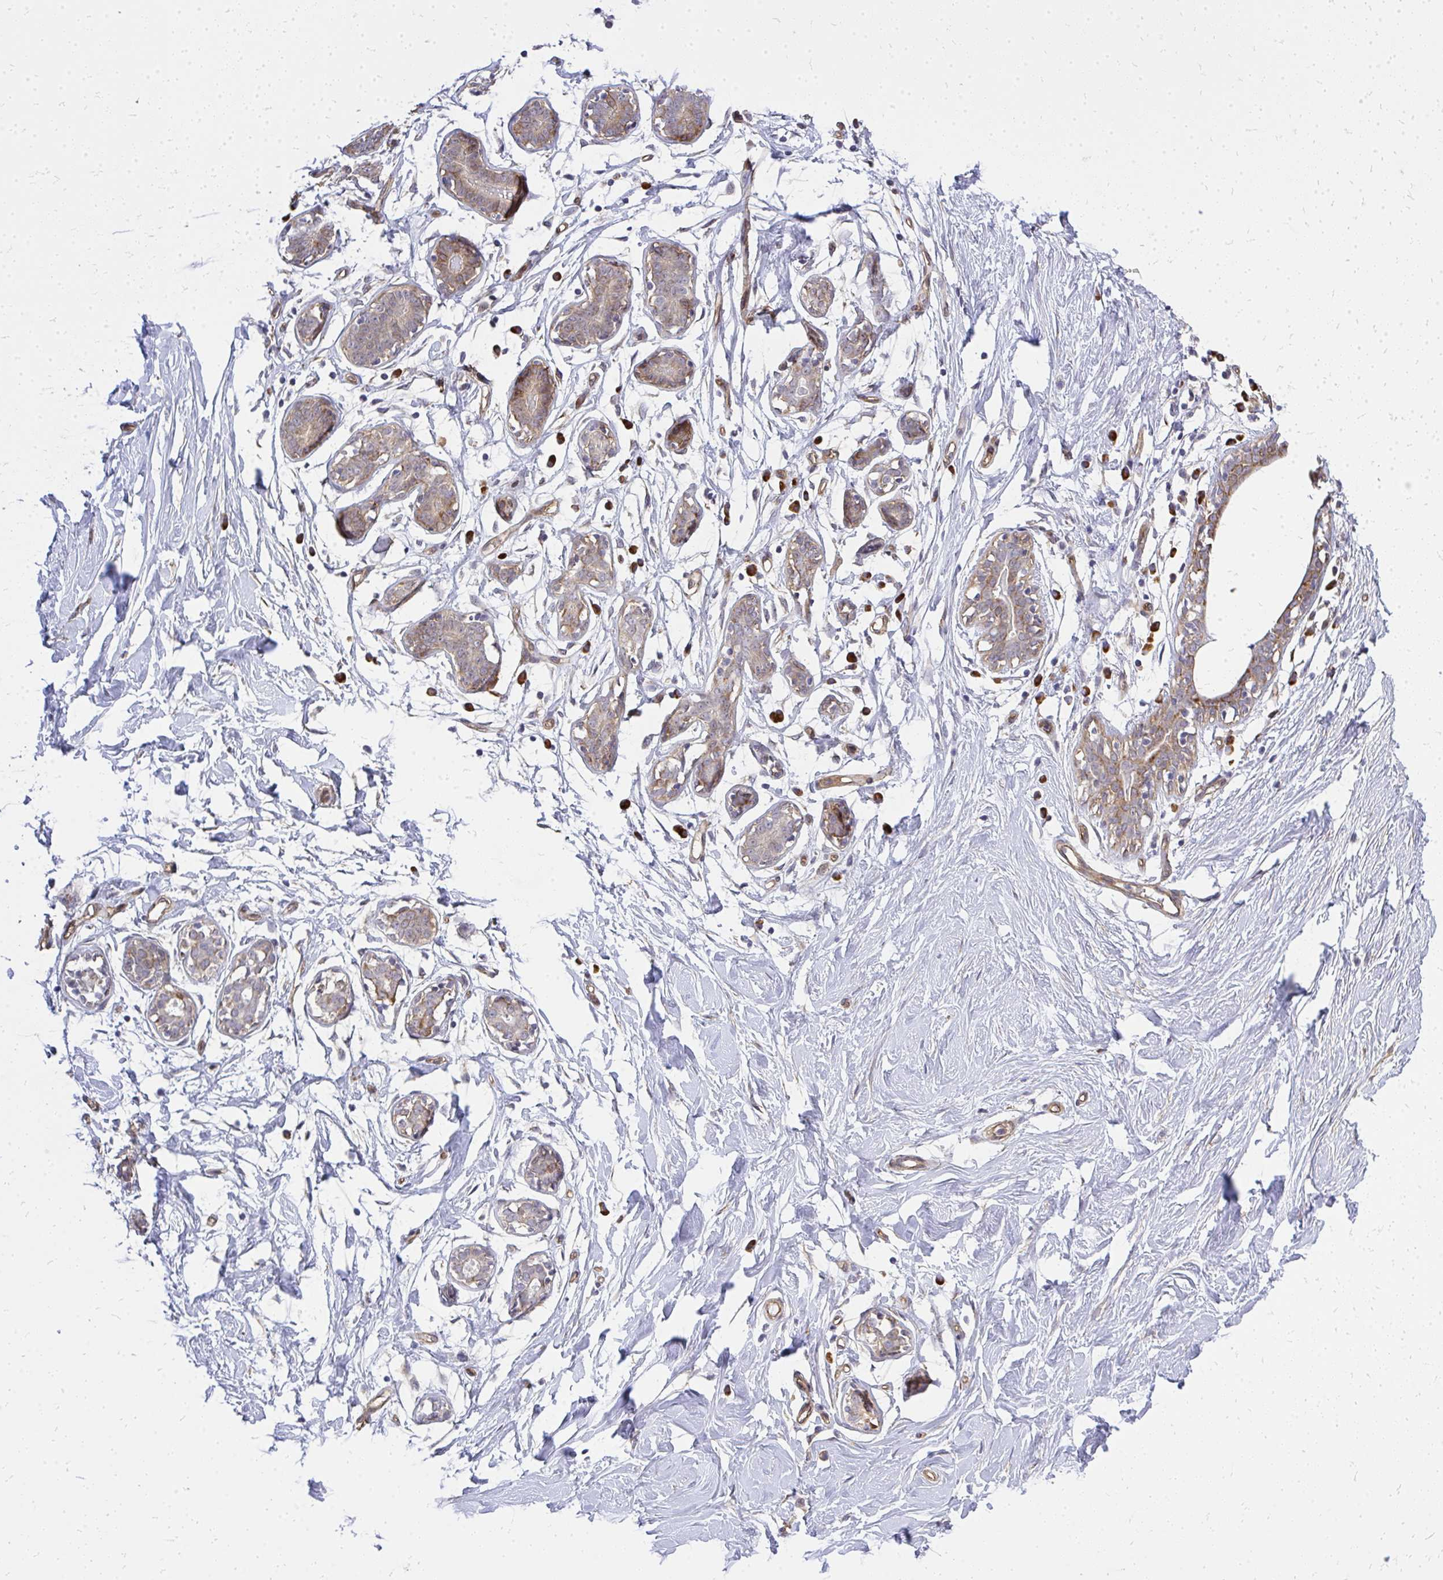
{"staining": {"intensity": "weak", "quantity": "<25%", "location": "cytoplasmic/membranous"}, "tissue": "breast", "cell_type": "Adipocytes", "image_type": "normal", "snomed": [{"axis": "morphology", "description": "Normal tissue, NOS"}, {"axis": "topography", "description": "Breast"}], "caption": "The micrograph shows no significant staining in adipocytes of breast.", "gene": "ENSG00000258472", "patient": {"sex": "female", "age": 27}}